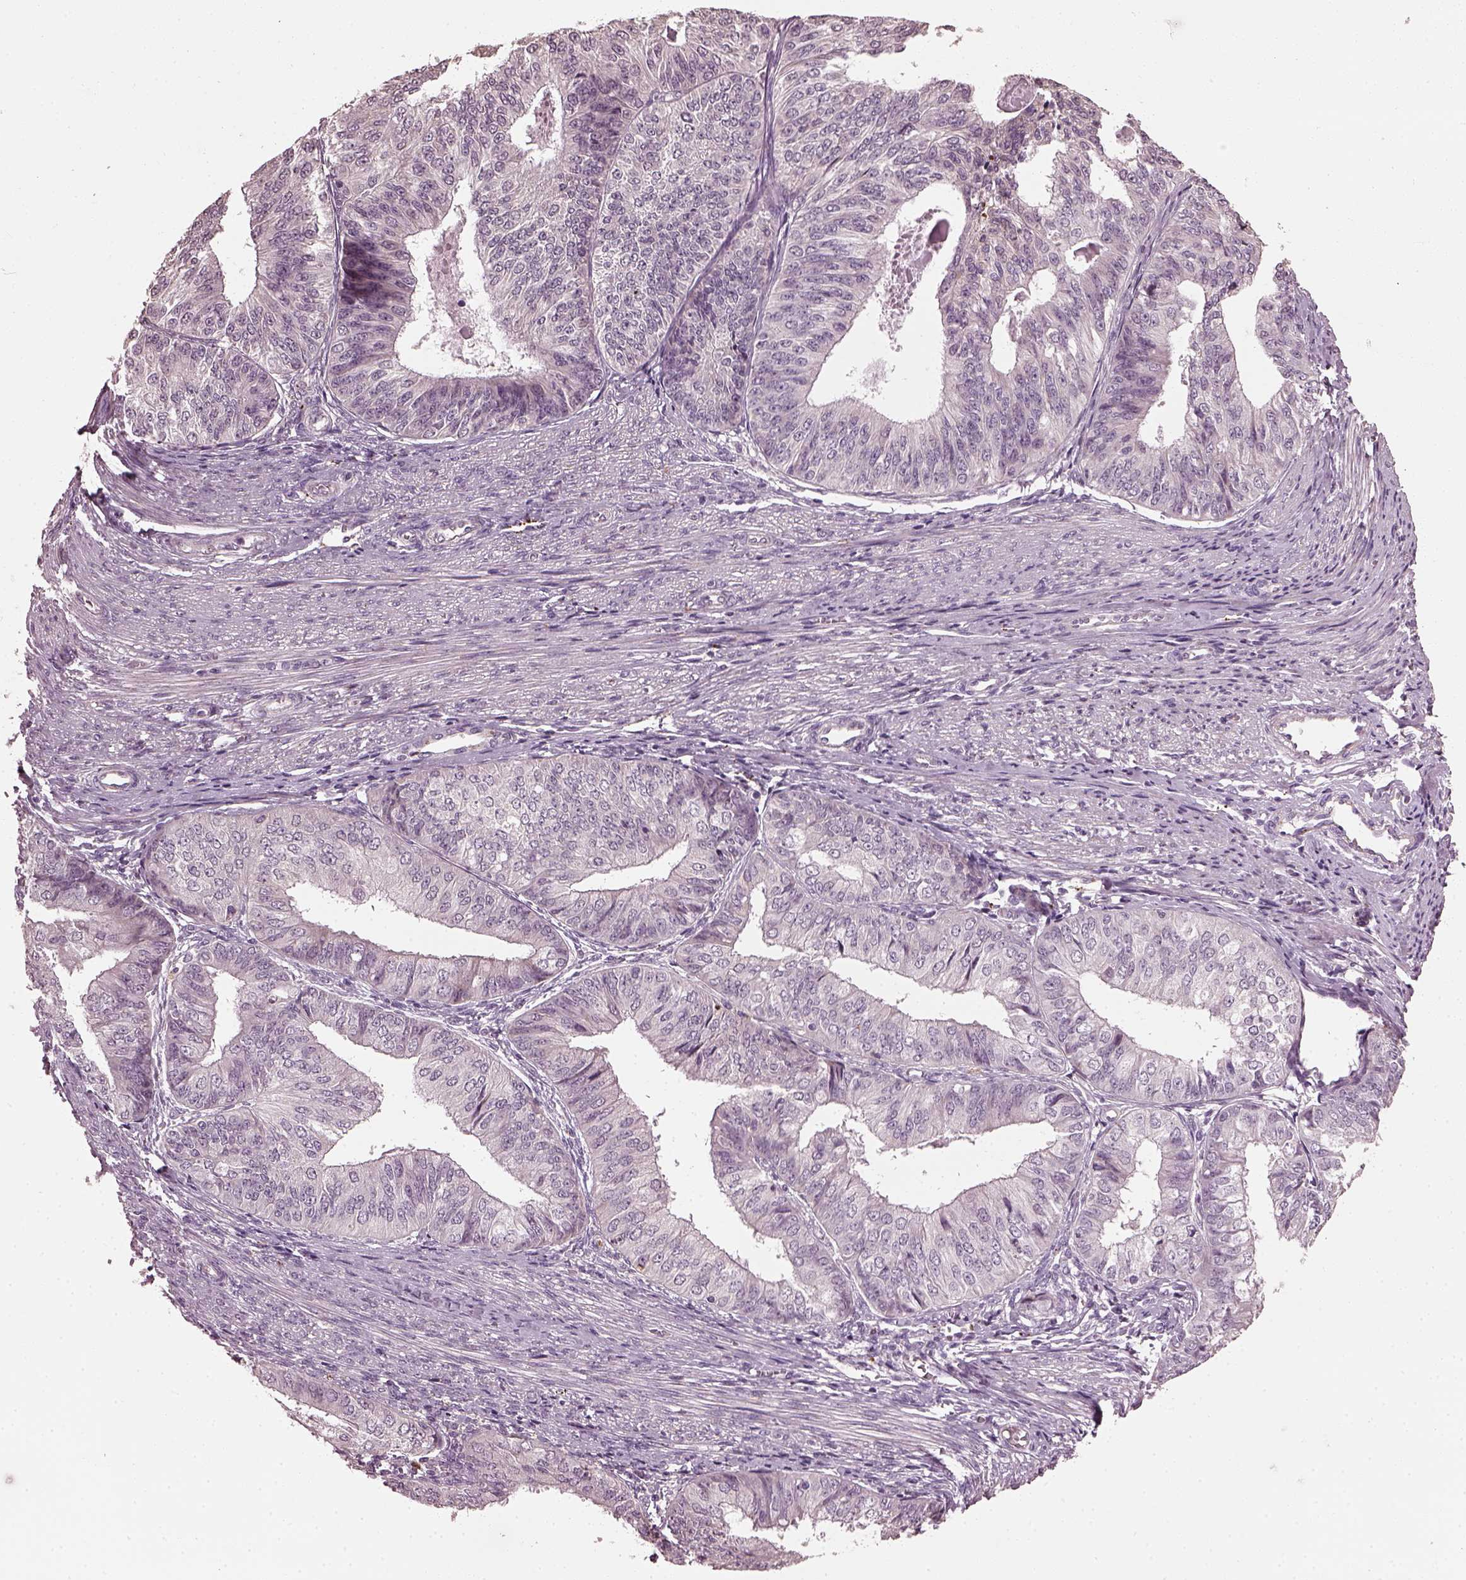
{"staining": {"intensity": "negative", "quantity": "none", "location": "none"}, "tissue": "endometrial cancer", "cell_type": "Tumor cells", "image_type": "cancer", "snomed": [{"axis": "morphology", "description": "Adenocarcinoma, NOS"}, {"axis": "topography", "description": "Endometrium"}], "caption": "Immunohistochemistry (IHC) image of human endometrial adenocarcinoma stained for a protein (brown), which reveals no staining in tumor cells.", "gene": "RUFY3", "patient": {"sex": "female", "age": 58}}